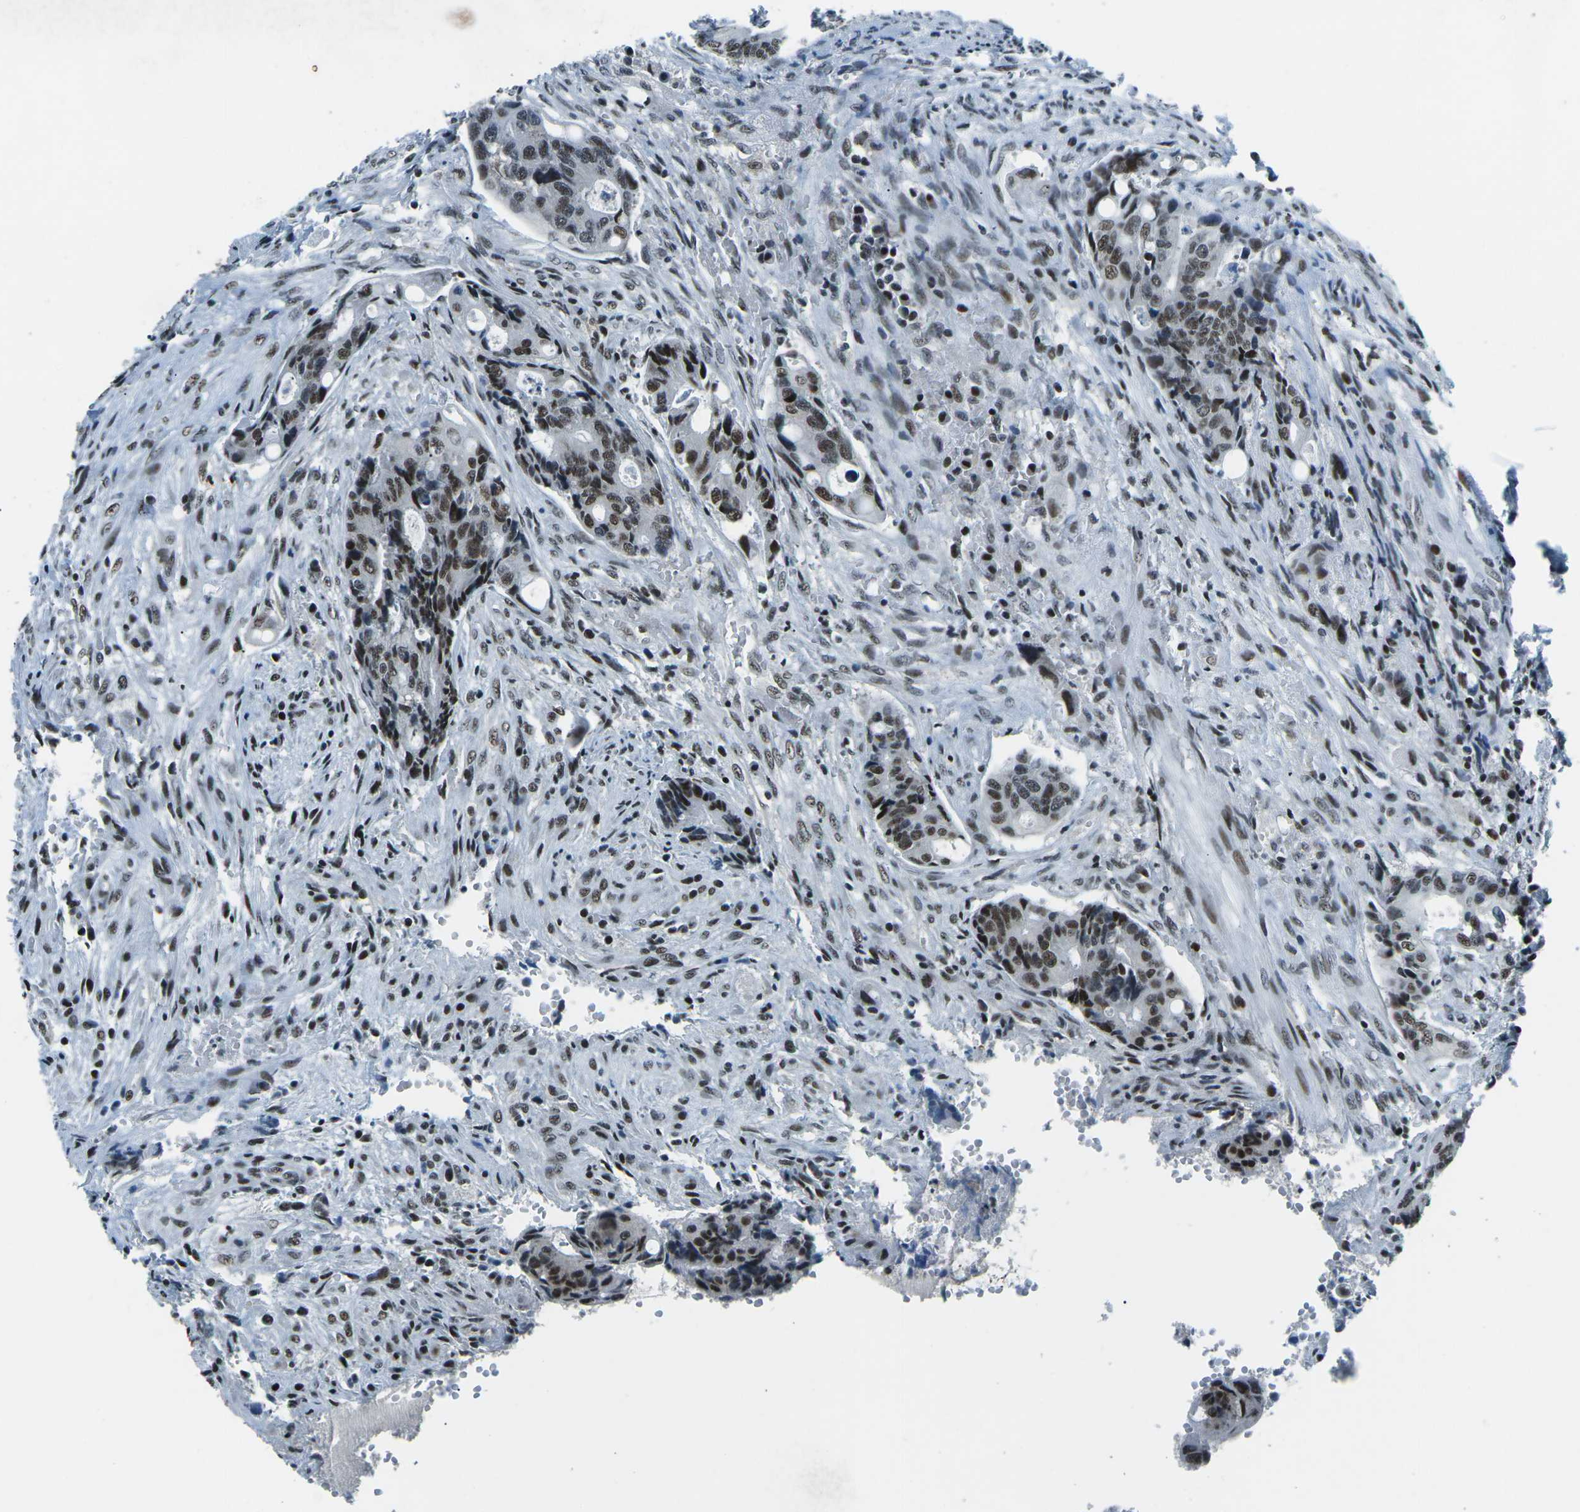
{"staining": {"intensity": "moderate", "quantity": ">75%", "location": "nuclear"}, "tissue": "colorectal cancer", "cell_type": "Tumor cells", "image_type": "cancer", "snomed": [{"axis": "morphology", "description": "Adenocarcinoma, NOS"}, {"axis": "topography", "description": "Colon"}], "caption": "Human colorectal cancer (adenocarcinoma) stained for a protein (brown) exhibits moderate nuclear positive positivity in approximately >75% of tumor cells.", "gene": "RBL2", "patient": {"sex": "female", "age": 57}}